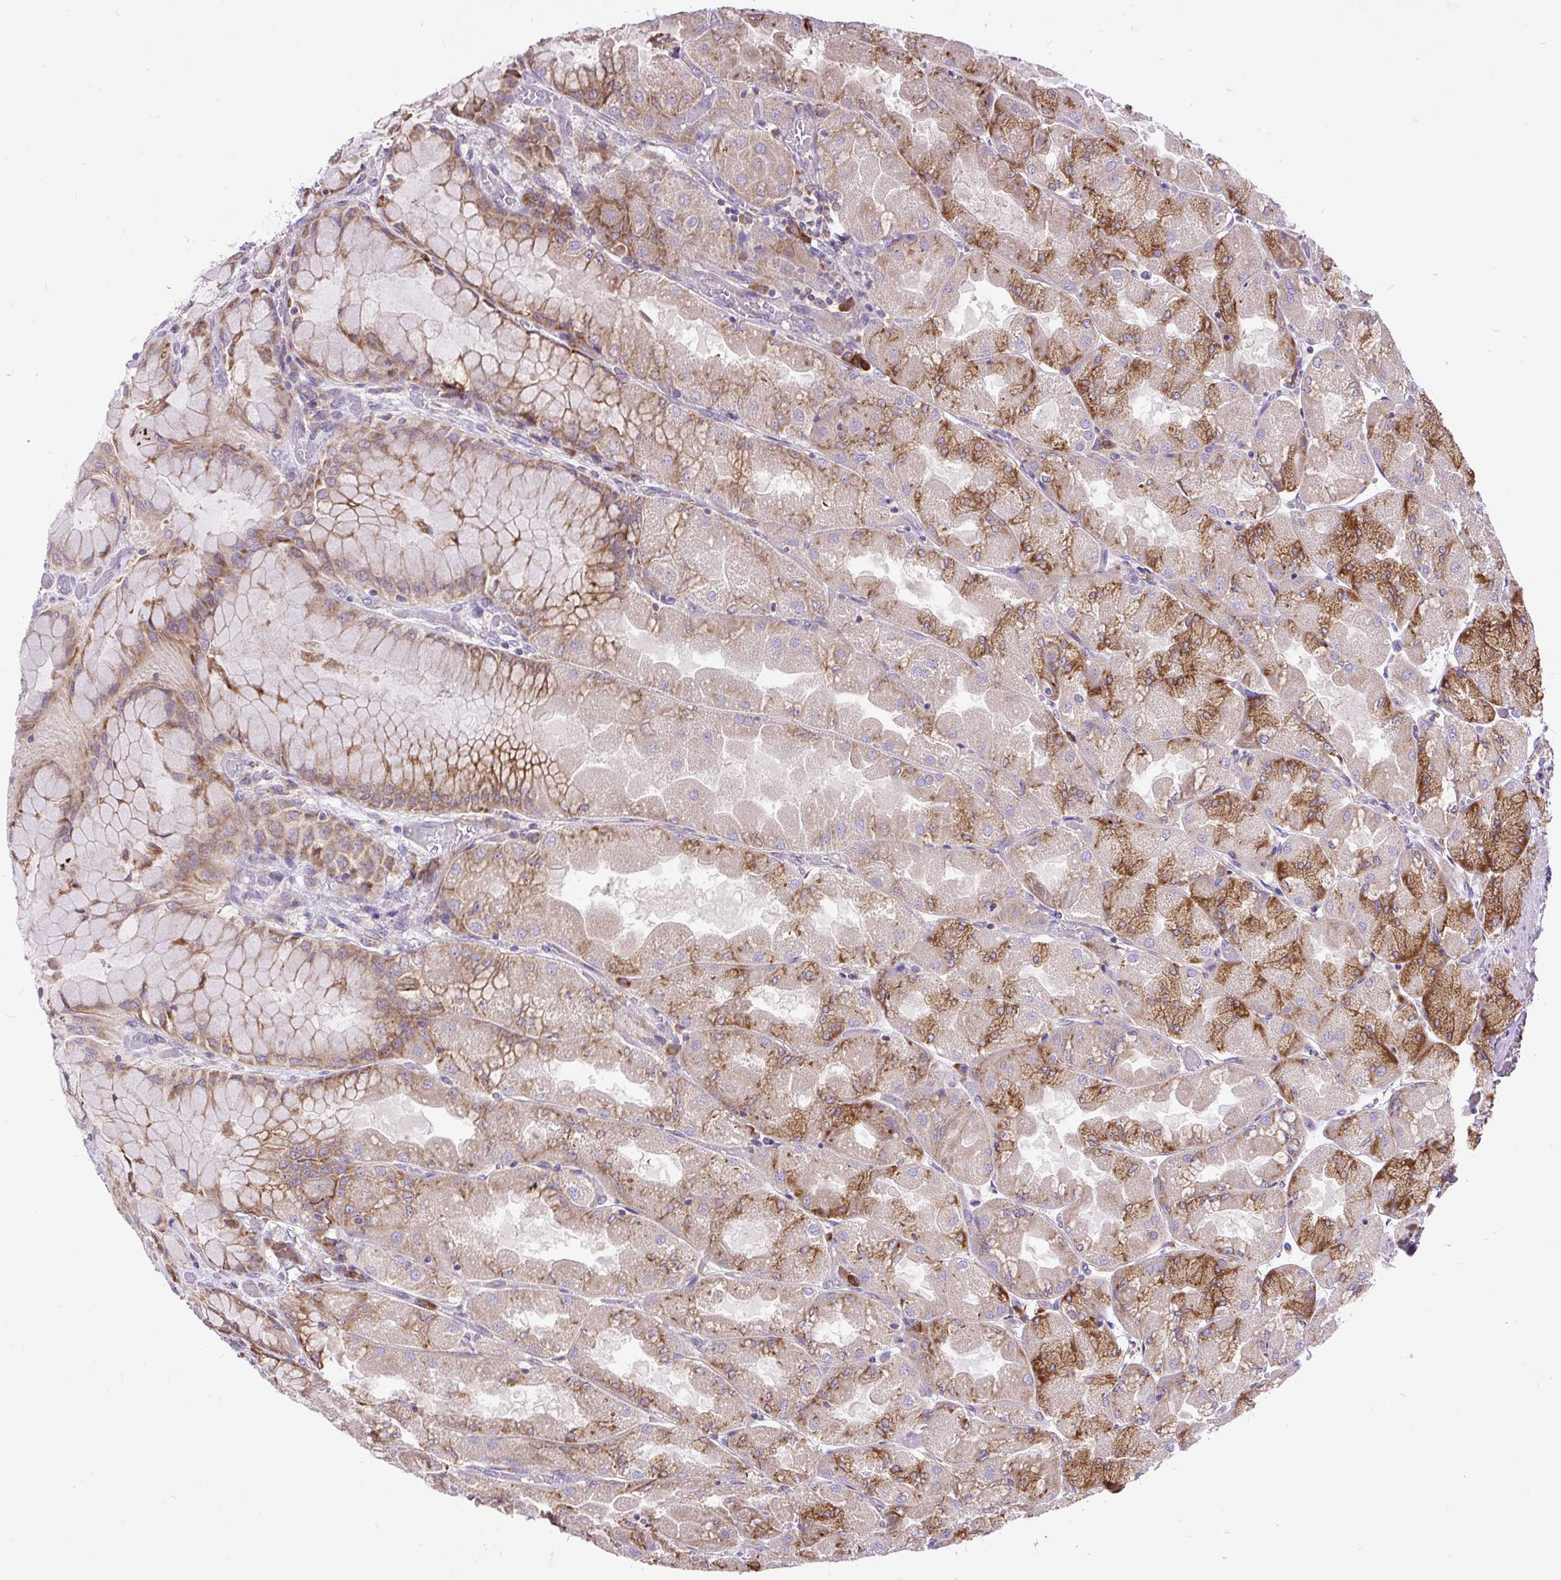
{"staining": {"intensity": "strong", "quantity": "25%-75%", "location": "cytoplasmic/membranous"}, "tissue": "stomach", "cell_type": "Glandular cells", "image_type": "normal", "snomed": [{"axis": "morphology", "description": "Normal tissue, NOS"}, {"axis": "topography", "description": "Stomach"}], "caption": "High-magnification brightfield microscopy of benign stomach stained with DAB (3,3'-diaminobenzidine) (brown) and counterstained with hematoxylin (blue). glandular cells exhibit strong cytoplasmic/membranous staining is present in approximately25%-75% of cells.", "gene": "RPS5", "patient": {"sex": "female", "age": 61}}